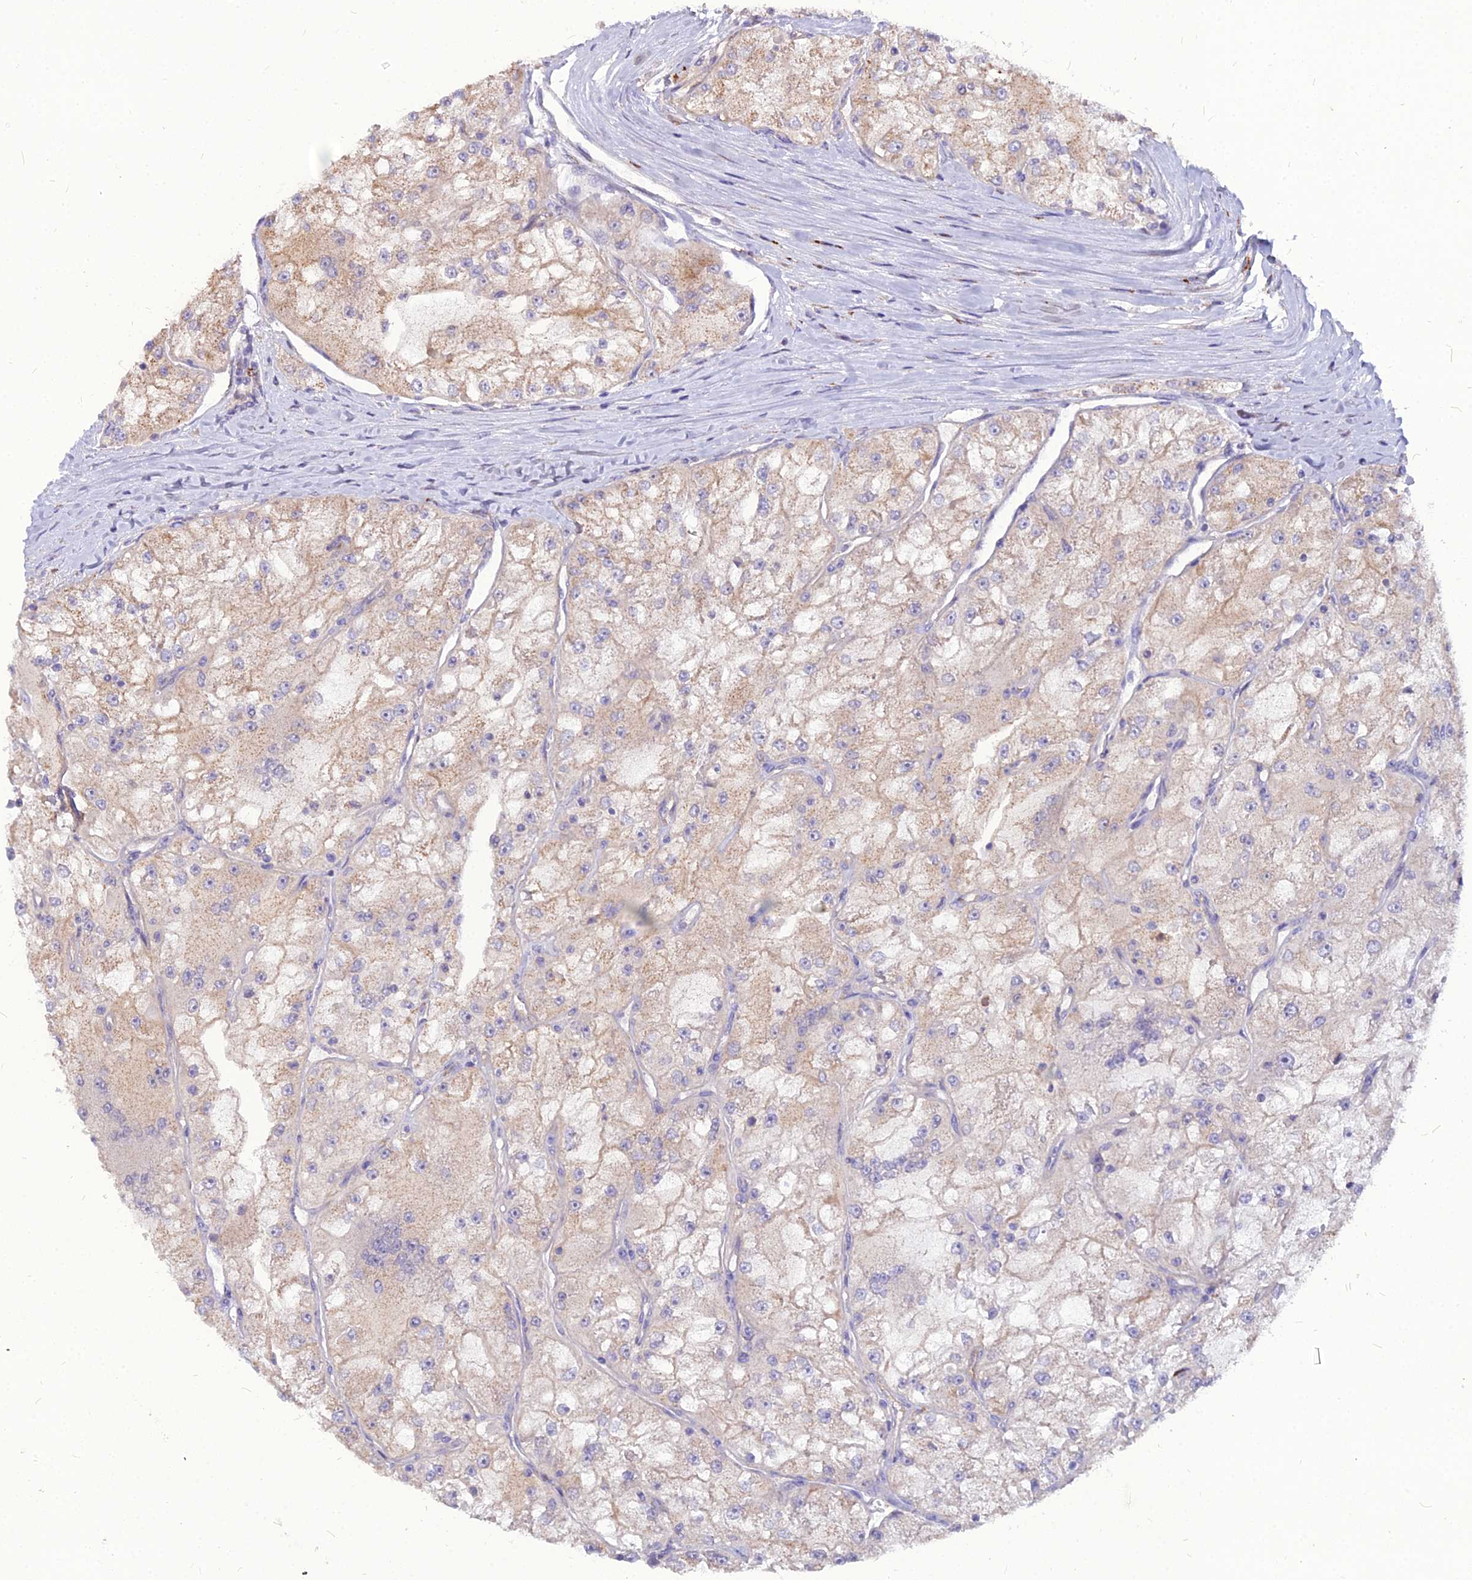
{"staining": {"intensity": "weak", "quantity": "<25%", "location": "cytoplasmic/membranous"}, "tissue": "renal cancer", "cell_type": "Tumor cells", "image_type": "cancer", "snomed": [{"axis": "morphology", "description": "Adenocarcinoma, NOS"}, {"axis": "topography", "description": "Kidney"}], "caption": "Tumor cells are negative for protein expression in human renal cancer (adenocarcinoma).", "gene": "PCED1B", "patient": {"sex": "female", "age": 72}}